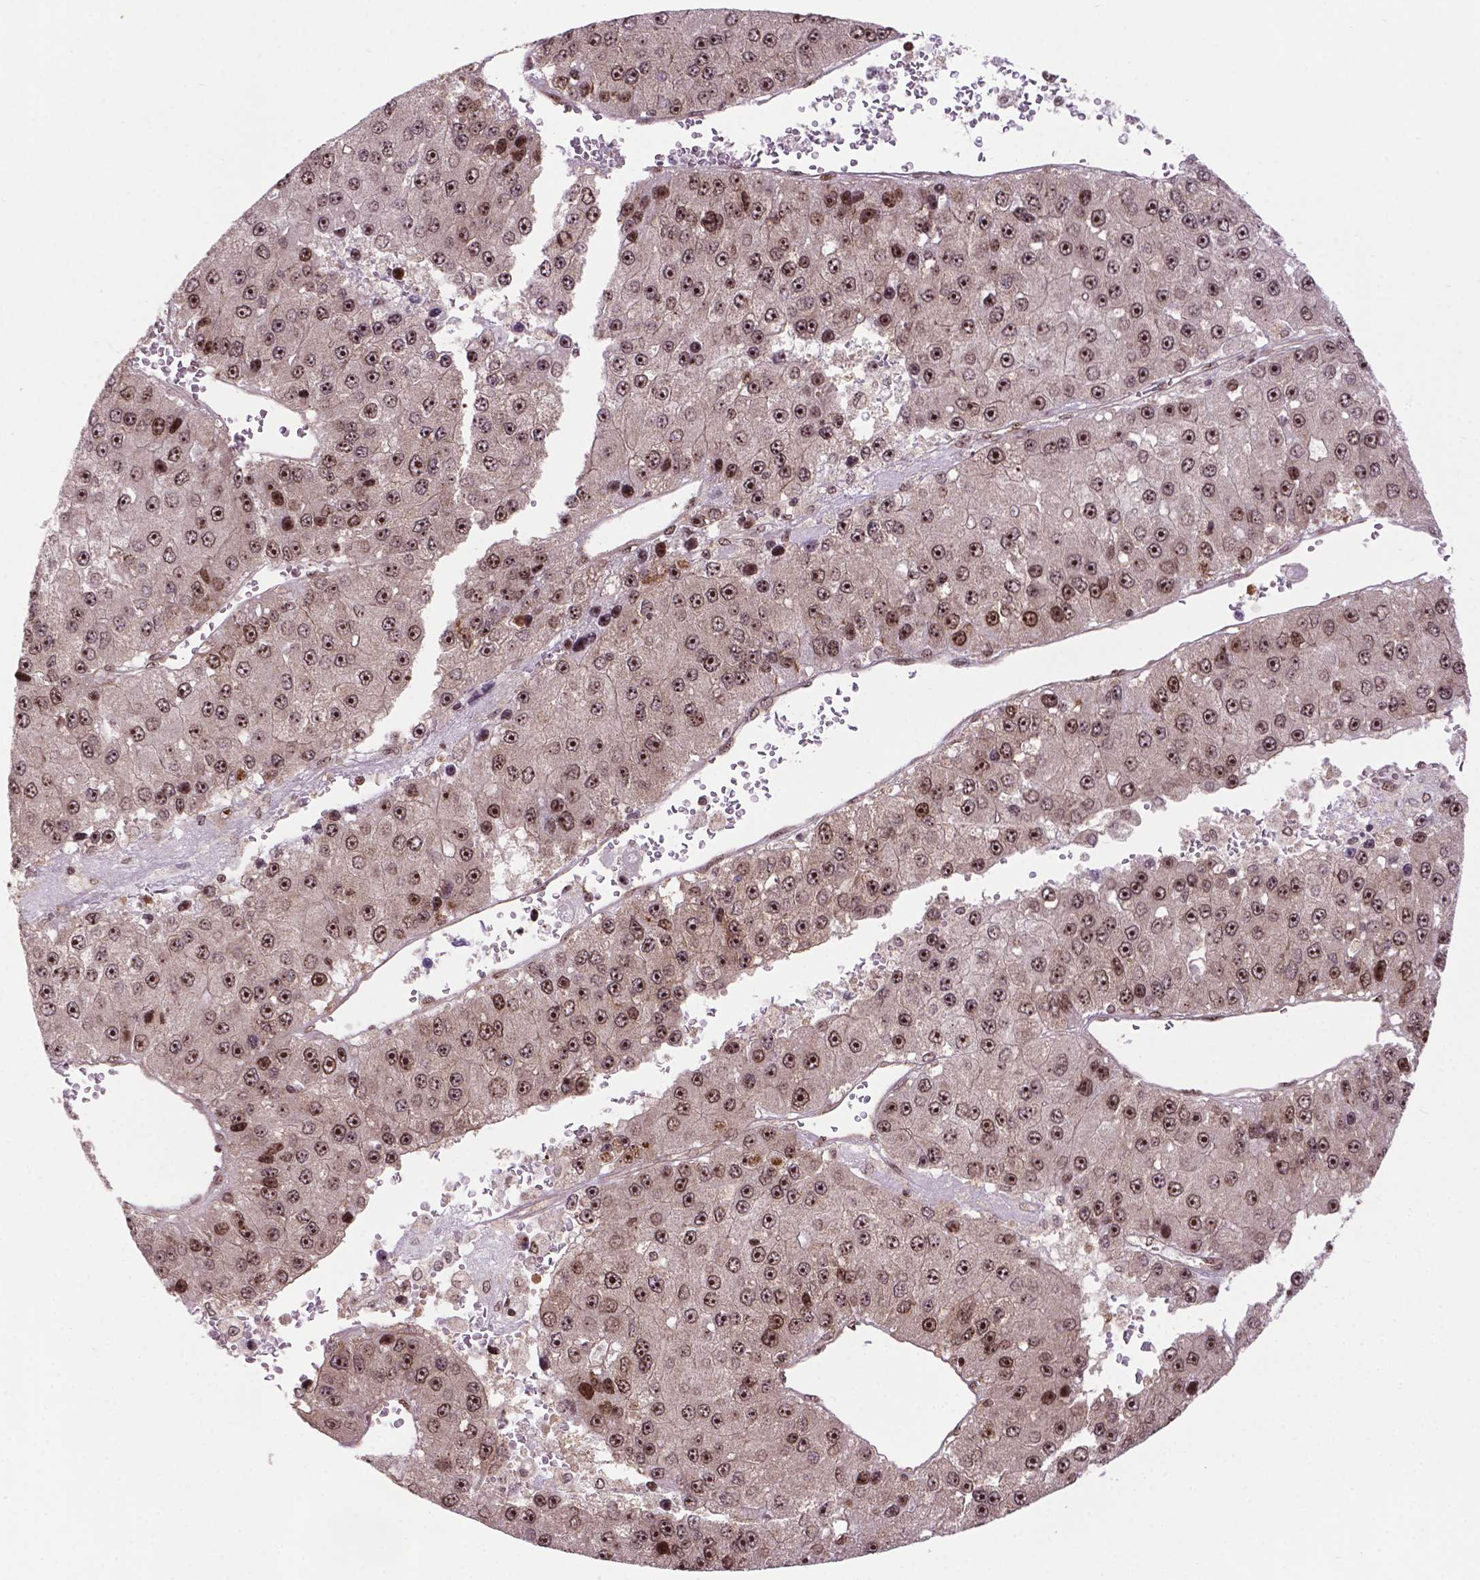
{"staining": {"intensity": "moderate", "quantity": ">75%", "location": "nuclear"}, "tissue": "liver cancer", "cell_type": "Tumor cells", "image_type": "cancer", "snomed": [{"axis": "morphology", "description": "Carcinoma, Hepatocellular, NOS"}, {"axis": "topography", "description": "Liver"}], "caption": "Immunohistochemical staining of liver cancer (hepatocellular carcinoma) reveals moderate nuclear protein staining in about >75% of tumor cells.", "gene": "CSNK2A1", "patient": {"sex": "female", "age": 73}}